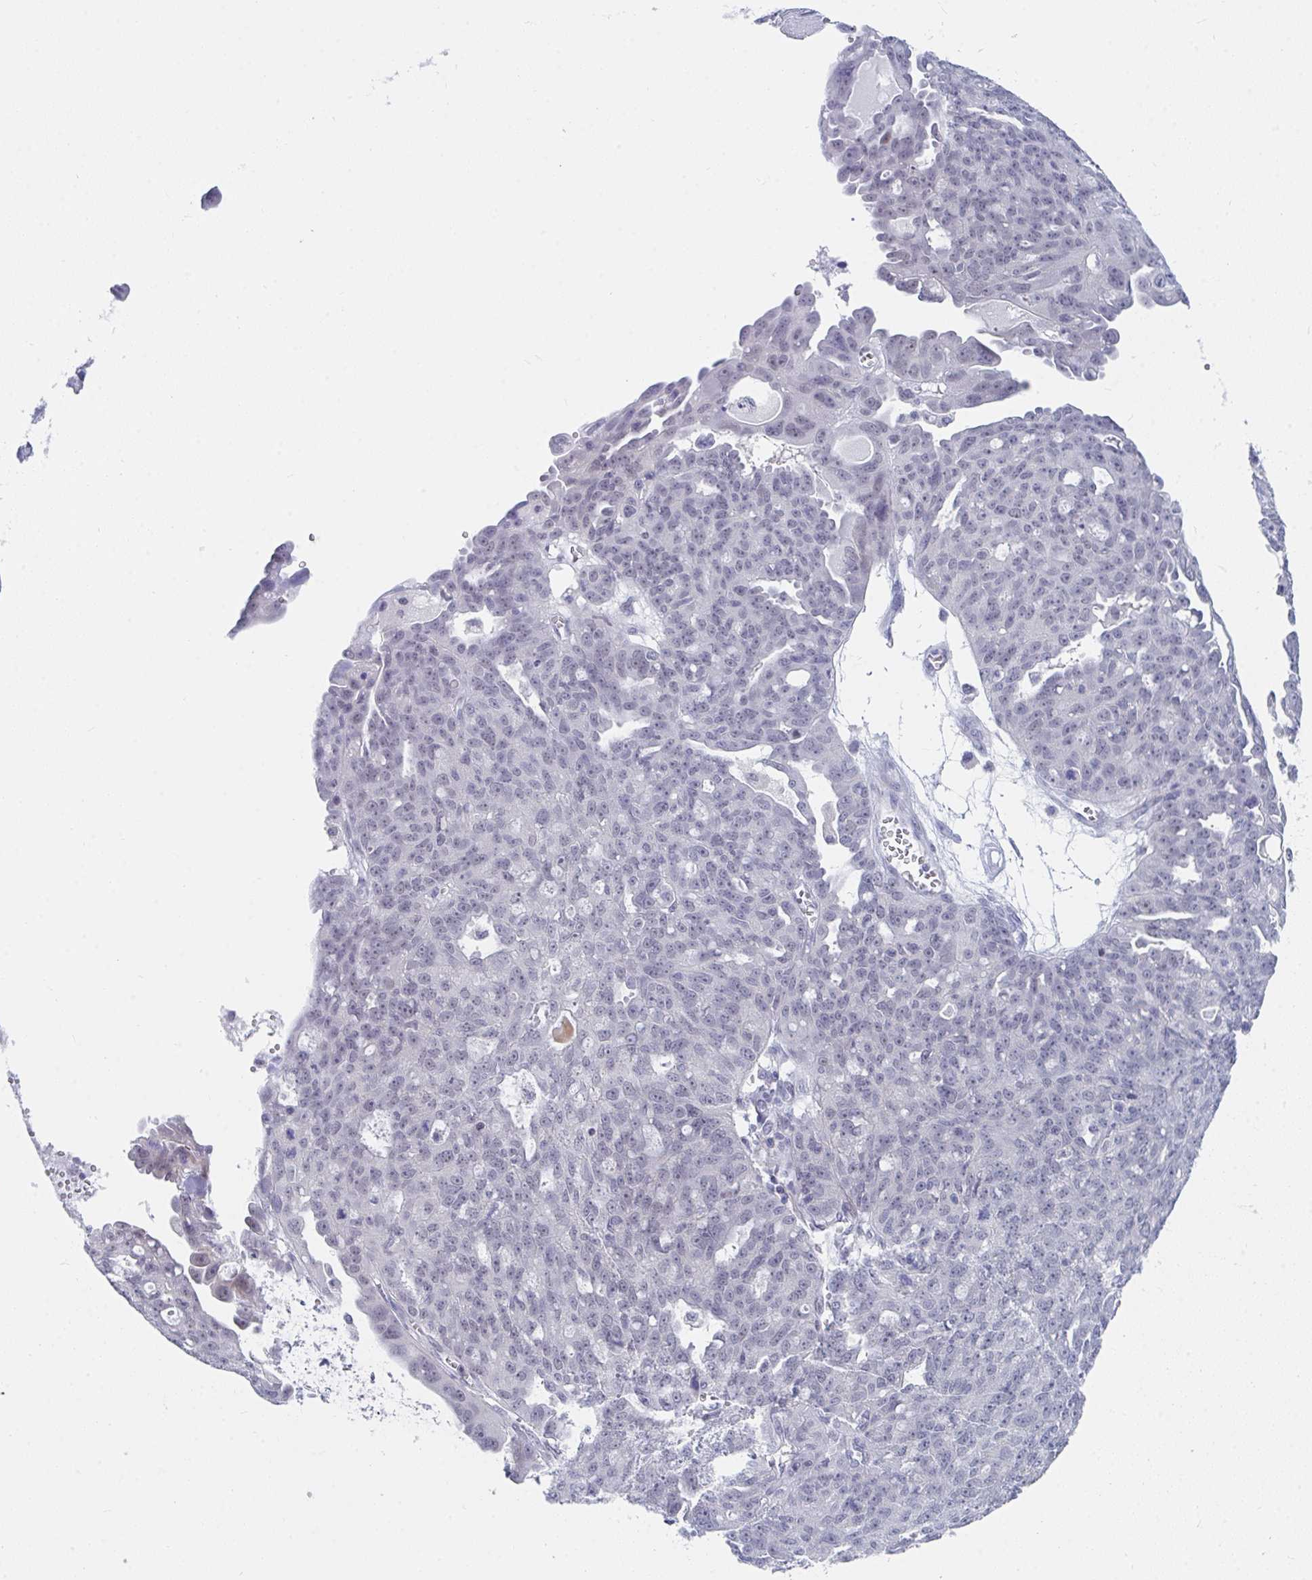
{"staining": {"intensity": "negative", "quantity": "none", "location": "none"}, "tissue": "ovarian cancer", "cell_type": "Tumor cells", "image_type": "cancer", "snomed": [{"axis": "morphology", "description": "Carcinoma, endometroid"}, {"axis": "topography", "description": "Ovary"}], "caption": "Tumor cells are negative for brown protein staining in ovarian cancer.", "gene": "DAOA", "patient": {"sex": "female", "age": 70}}